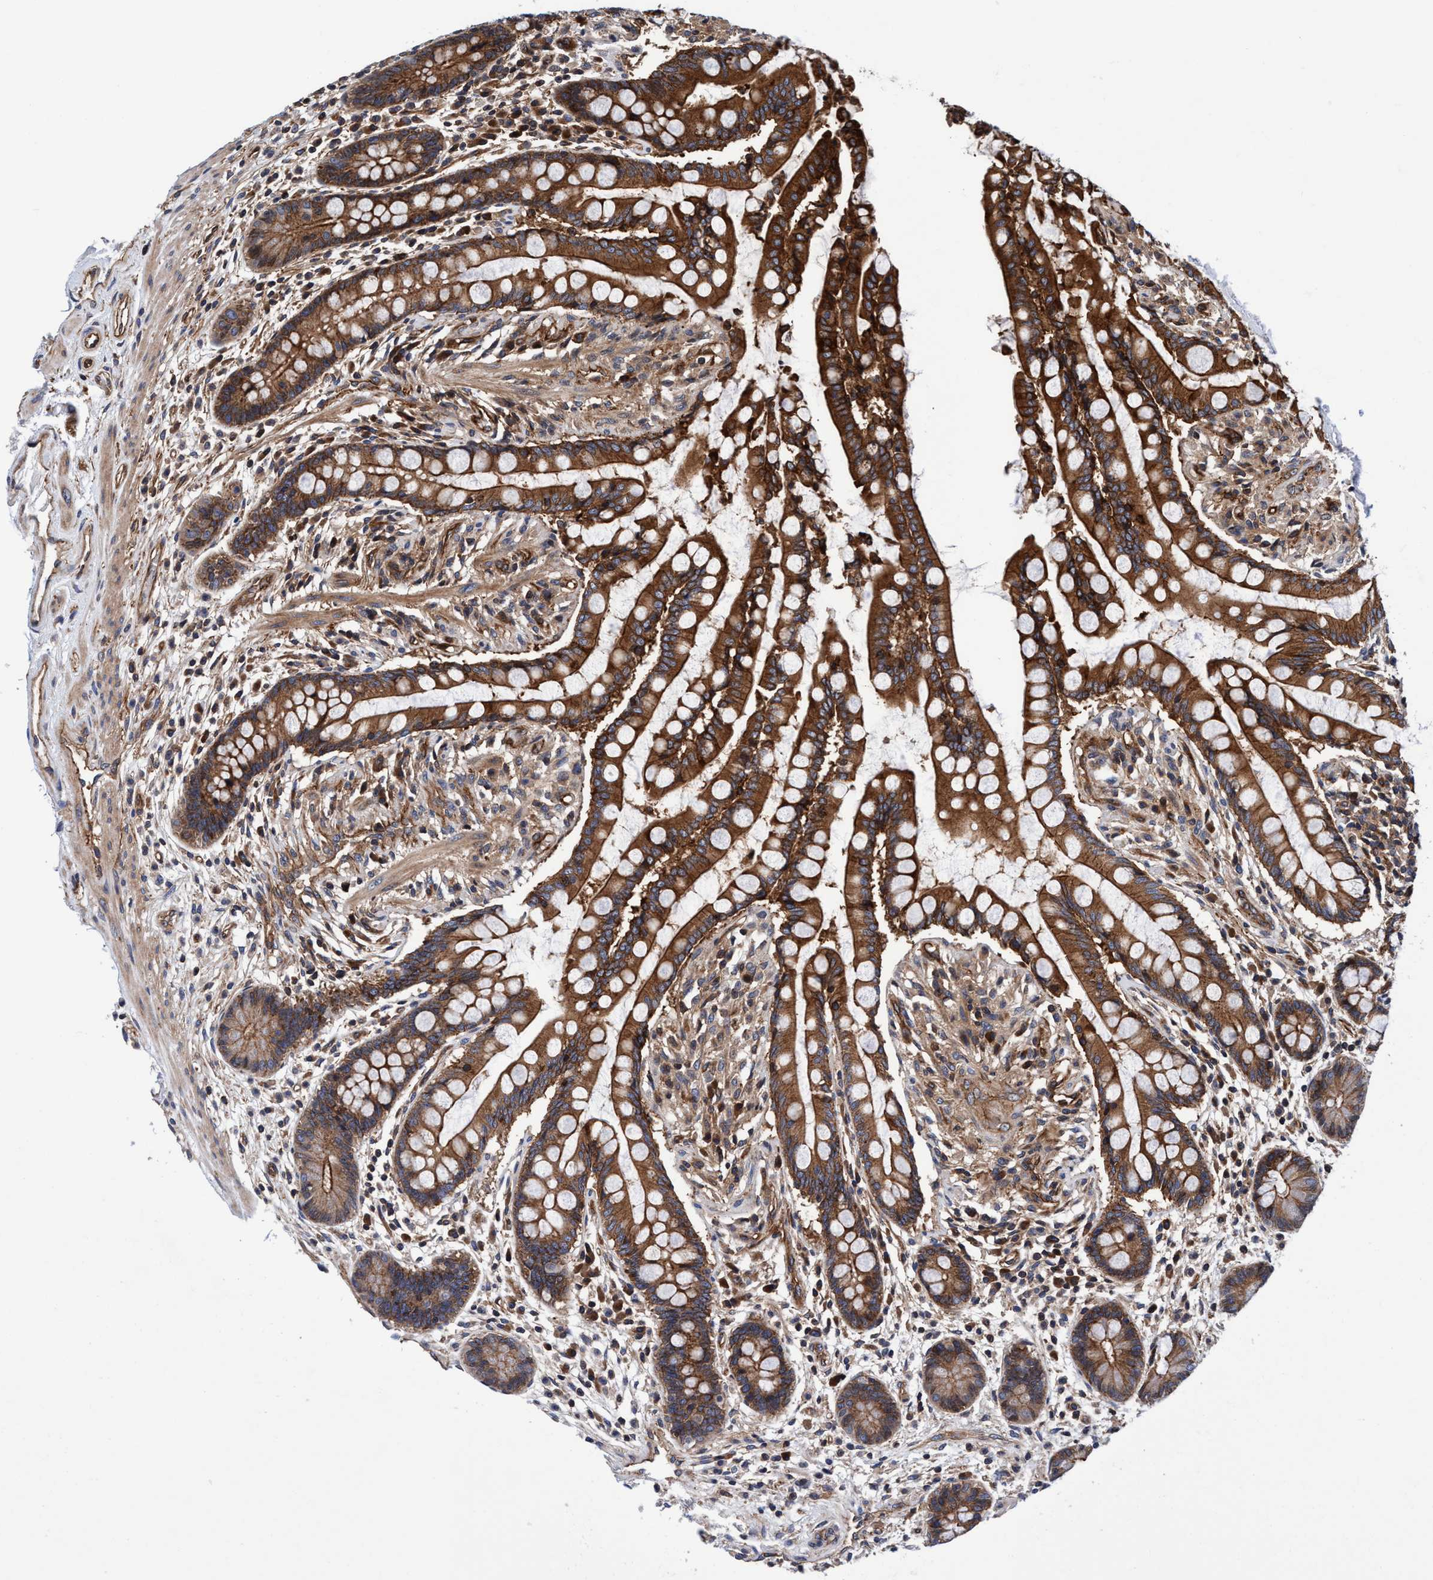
{"staining": {"intensity": "moderate", "quantity": ">75%", "location": "cytoplasmic/membranous"}, "tissue": "colon", "cell_type": "Endothelial cells", "image_type": "normal", "snomed": [{"axis": "morphology", "description": "Normal tissue, NOS"}, {"axis": "topography", "description": "Colon"}], "caption": "There is medium levels of moderate cytoplasmic/membranous expression in endothelial cells of normal colon, as demonstrated by immunohistochemical staining (brown color).", "gene": "MCM3AP", "patient": {"sex": "male", "age": 73}}